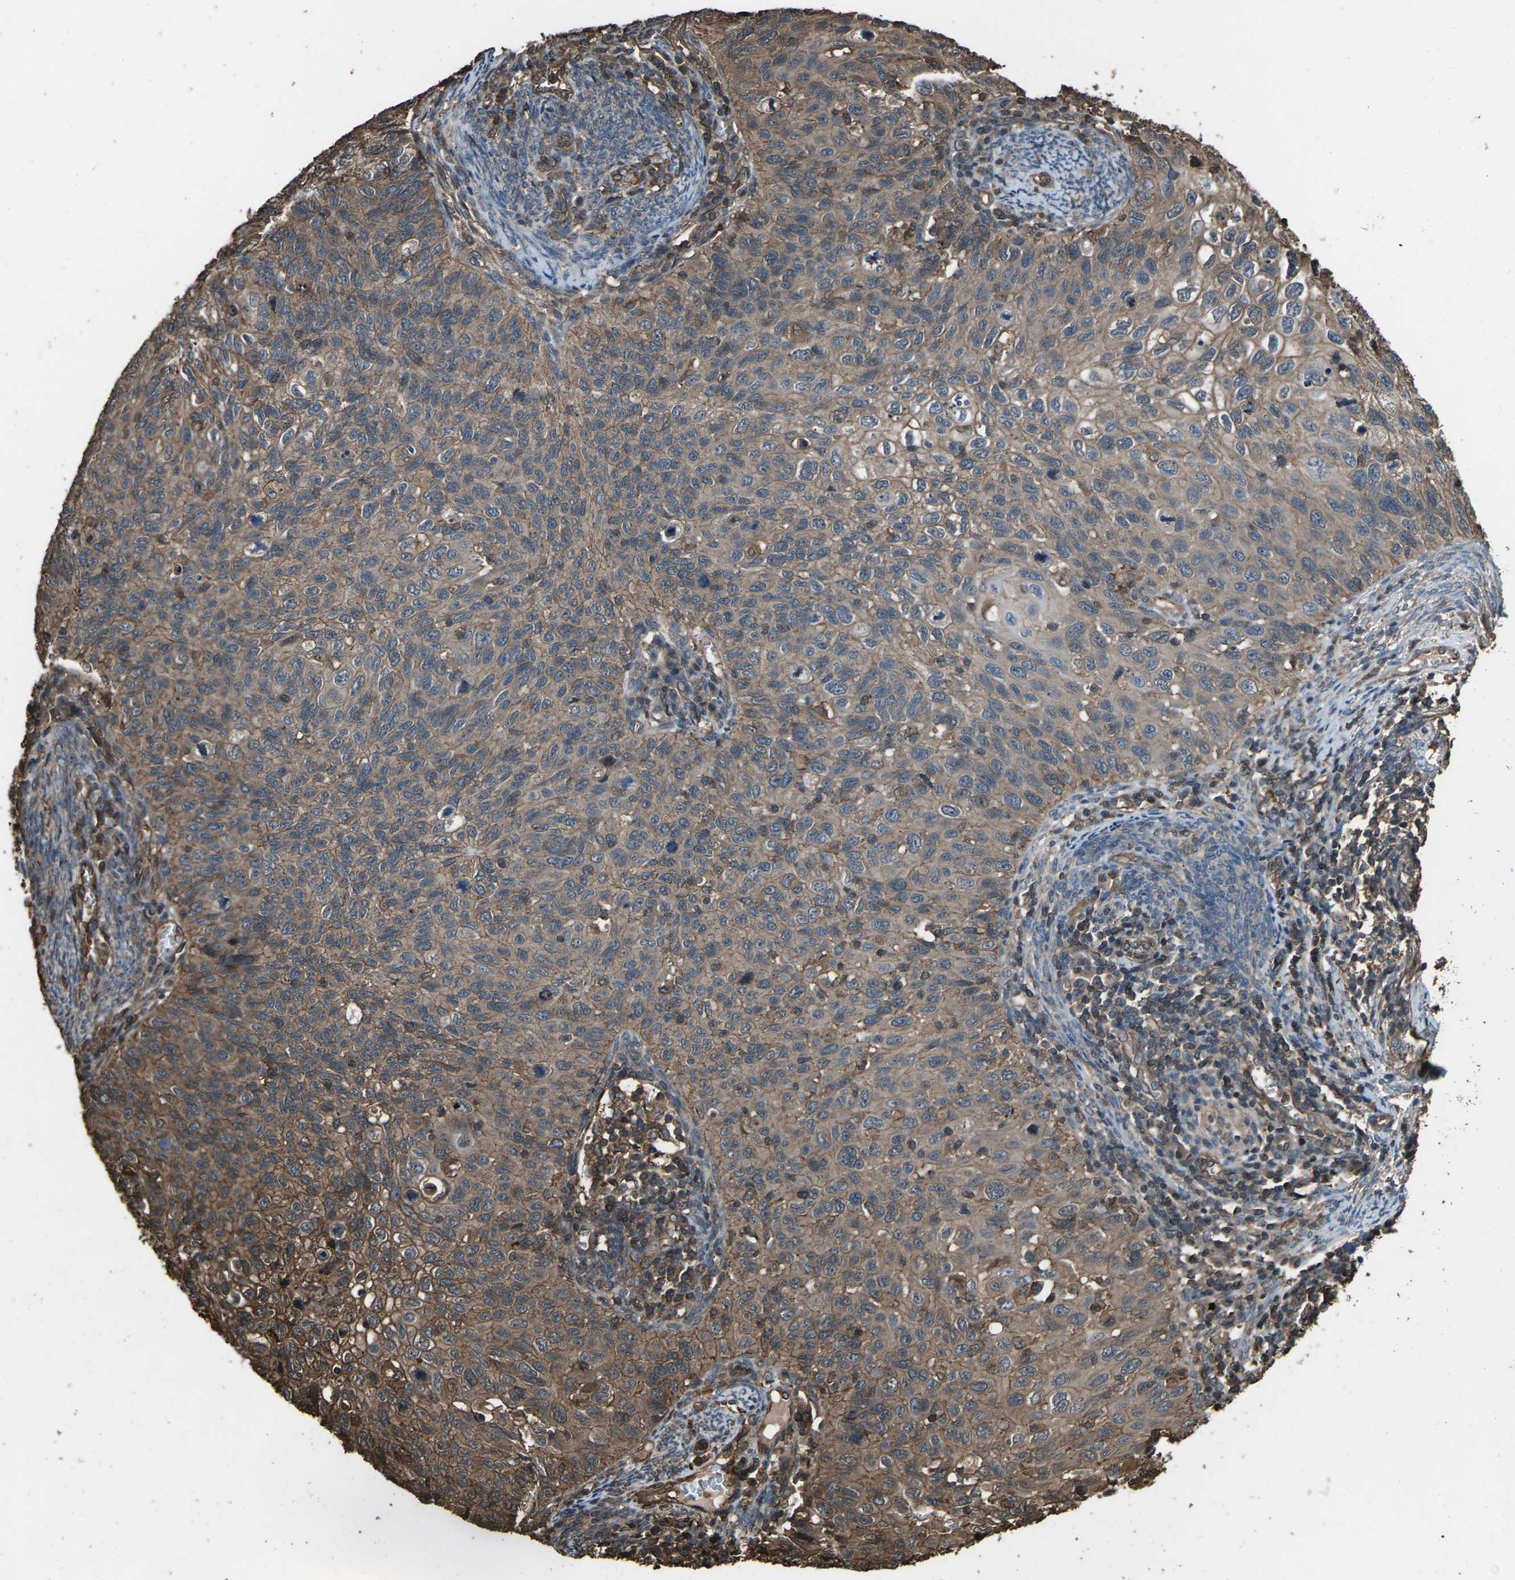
{"staining": {"intensity": "moderate", "quantity": ">75%", "location": "cytoplasmic/membranous"}, "tissue": "cervical cancer", "cell_type": "Tumor cells", "image_type": "cancer", "snomed": [{"axis": "morphology", "description": "Squamous cell carcinoma, NOS"}, {"axis": "topography", "description": "Cervix"}], "caption": "Human cervical cancer stained for a protein (brown) reveals moderate cytoplasmic/membranous positive expression in about >75% of tumor cells.", "gene": "DHPS", "patient": {"sex": "female", "age": 70}}